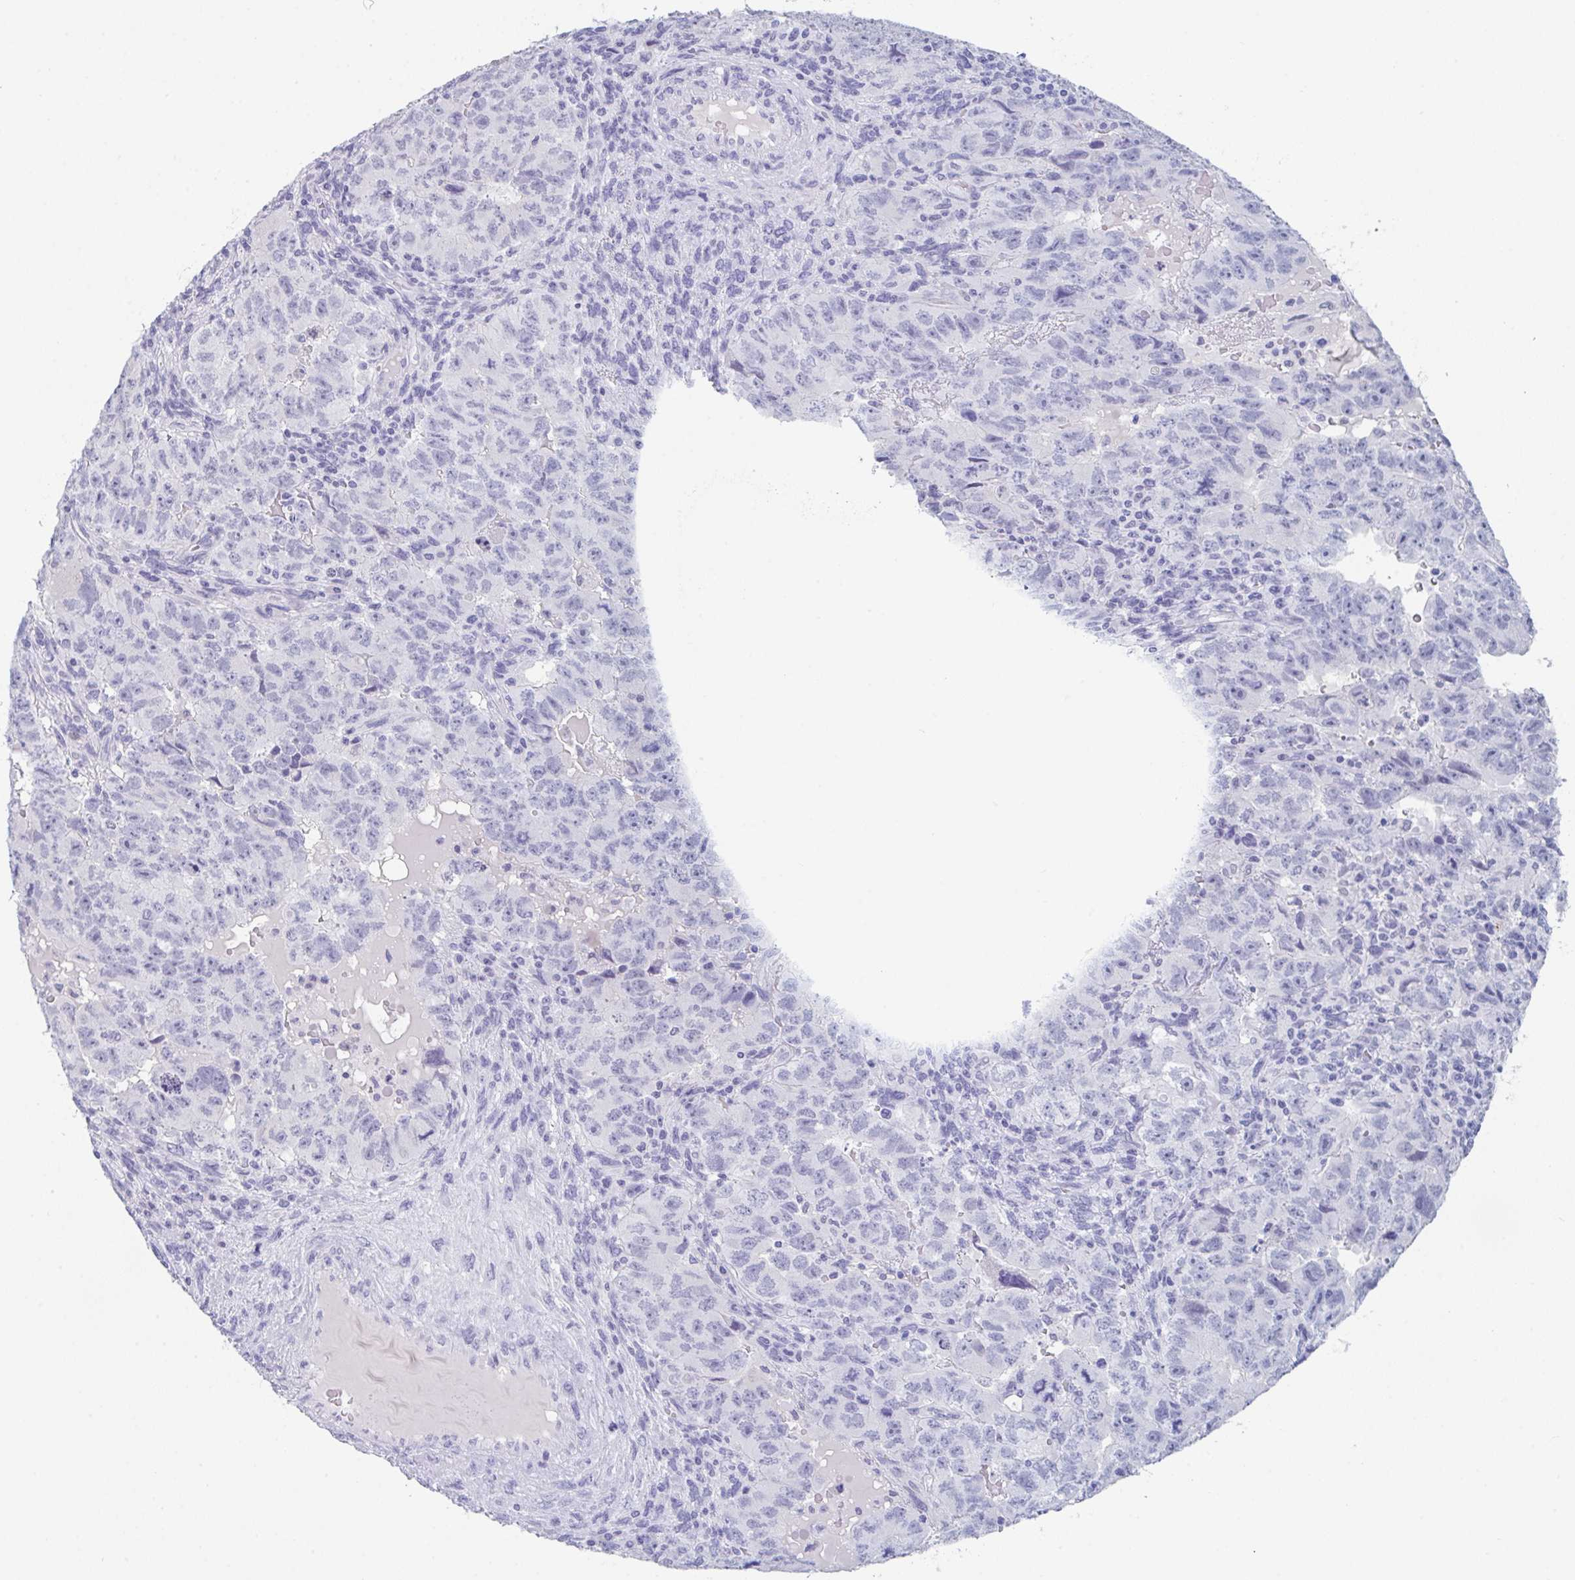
{"staining": {"intensity": "negative", "quantity": "none", "location": "none"}, "tissue": "testis cancer", "cell_type": "Tumor cells", "image_type": "cancer", "snomed": [{"axis": "morphology", "description": "Carcinoma, Embryonal, NOS"}, {"axis": "topography", "description": "Testis"}], "caption": "A micrograph of human testis cancer (embryonal carcinoma) is negative for staining in tumor cells.", "gene": "RUBCN", "patient": {"sex": "male", "age": 24}}